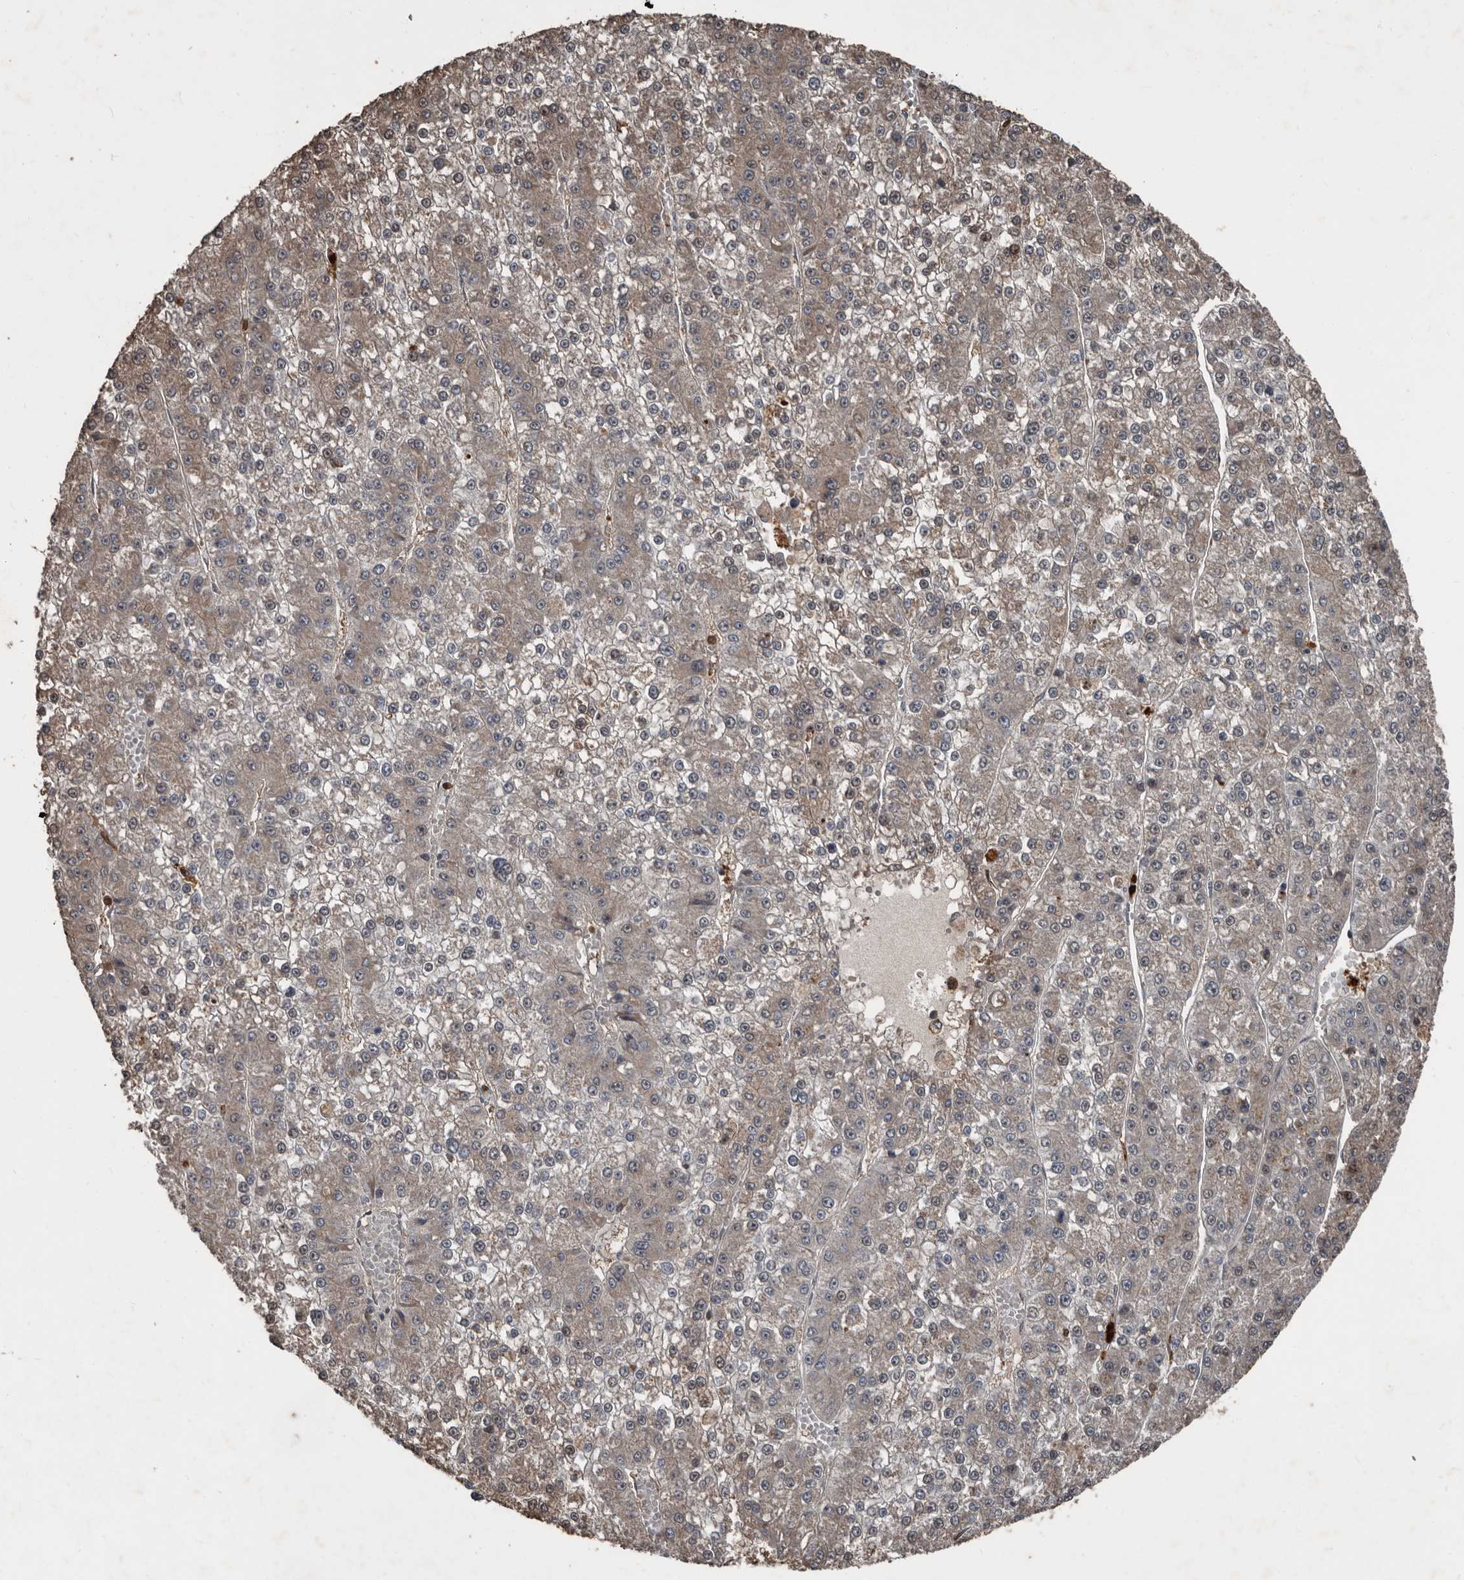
{"staining": {"intensity": "weak", "quantity": "25%-75%", "location": "cytoplasmic/membranous"}, "tissue": "liver cancer", "cell_type": "Tumor cells", "image_type": "cancer", "snomed": [{"axis": "morphology", "description": "Carcinoma, Hepatocellular, NOS"}, {"axis": "topography", "description": "Liver"}], "caption": "Liver cancer tissue exhibits weak cytoplasmic/membranous positivity in approximately 25%-75% of tumor cells", "gene": "FSBP", "patient": {"sex": "female", "age": 73}}